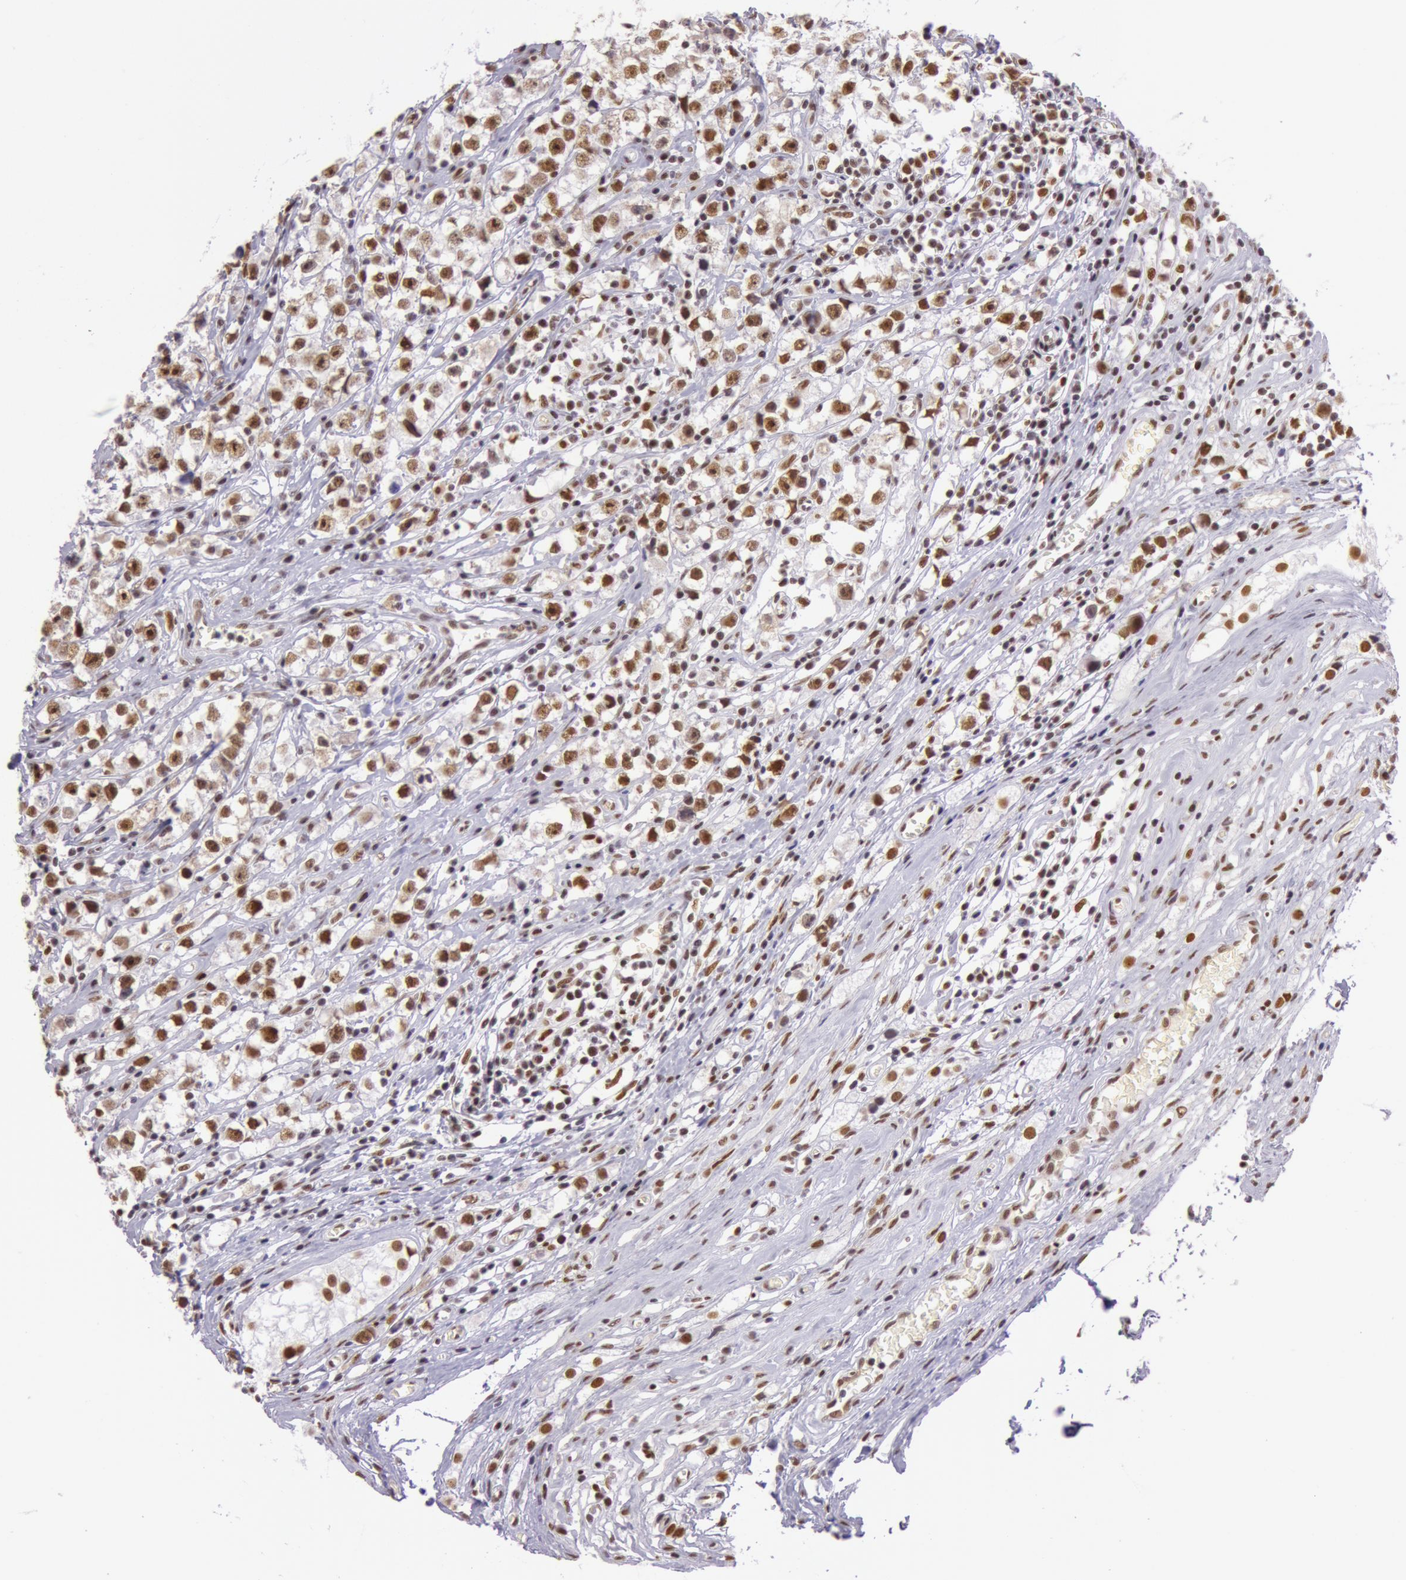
{"staining": {"intensity": "strong", "quantity": ">75%", "location": "nuclear"}, "tissue": "testis cancer", "cell_type": "Tumor cells", "image_type": "cancer", "snomed": [{"axis": "morphology", "description": "Seminoma, NOS"}, {"axis": "topography", "description": "Testis"}], "caption": "IHC of testis cancer shows high levels of strong nuclear staining in about >75% of tumor cells. (DAB (3,3'-diaminobenzidine) IHC, brown staining for protein, blue staining for nuclei).", "gene": "NBN", "patient": {"sex": "male", "age": 35}}